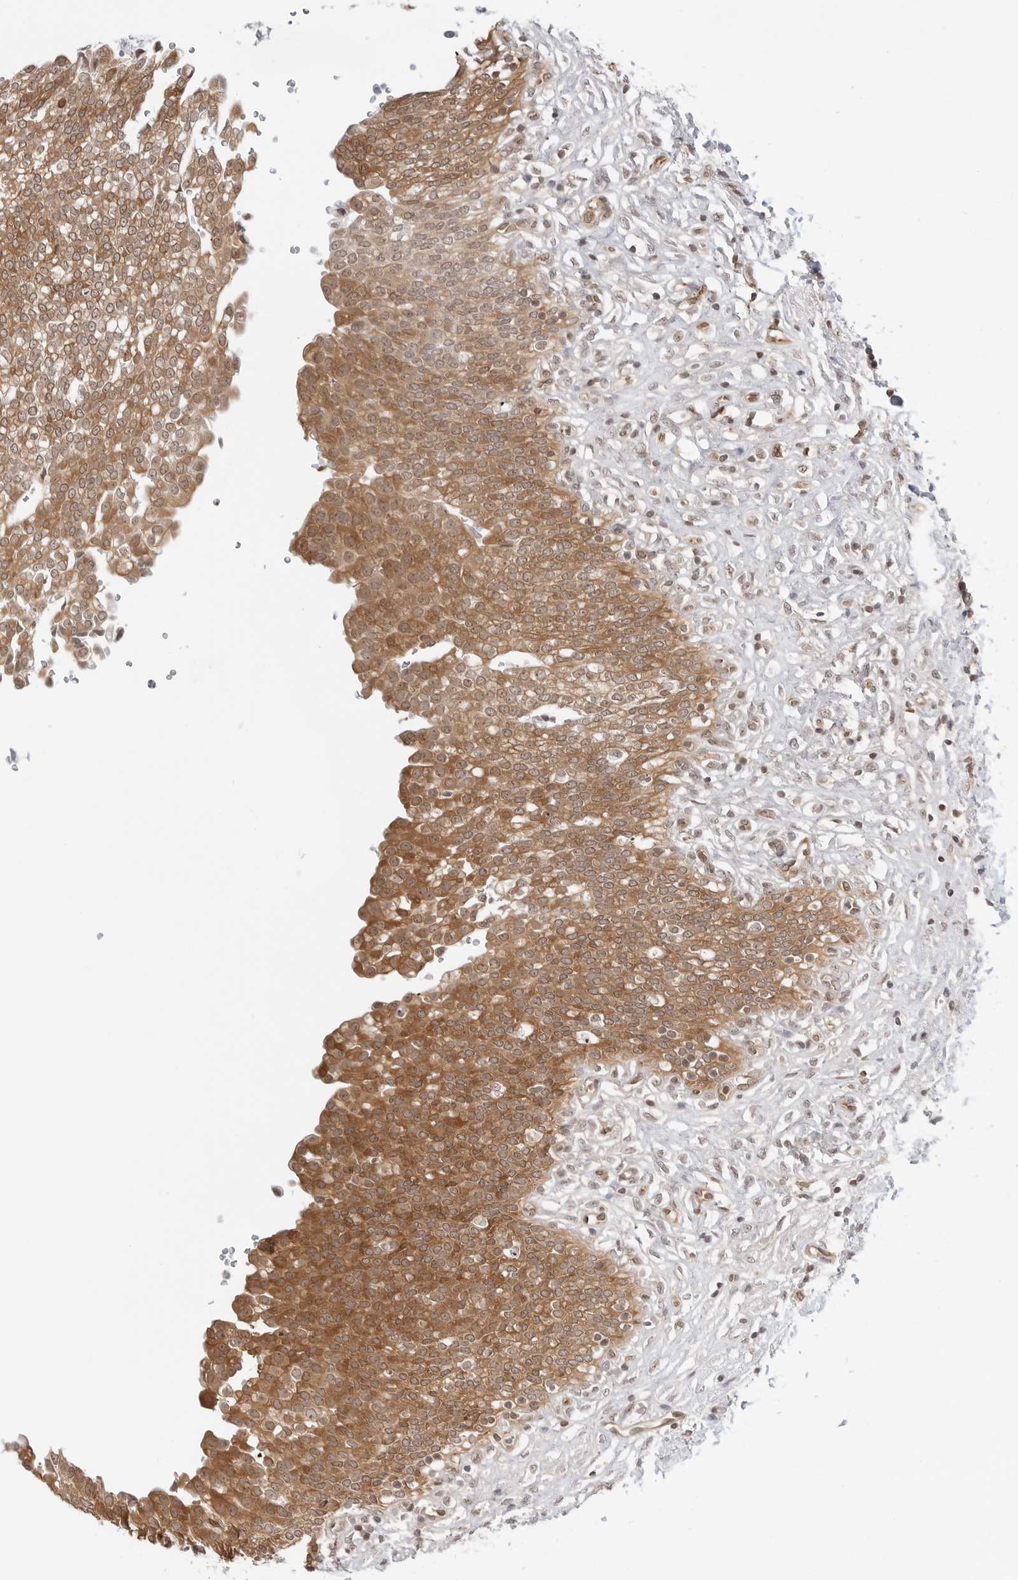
{"staining": {"intensity": "strong", "quantity": ">75%", "location": "cytoplasmic/membranous,nuclear"}, "tissue": "urinary bladder", "cell_type": "Urothelial cells", "image_type": "normal", "snomed": [{"axis": "morphology", "description": "Urothelial carcinoma, High grade"}, {"axis": "topography", "description": "Urinary bladder"}], "caption": "Strong cytoplasmic/membranous,nuclear staining for a protein is present in approximately >75% of urothelial cells of unremarkable urinary bladder using immunohistochemistry.", "gene": "NUDC", "patient": {"sex": "male", "age": 46}}